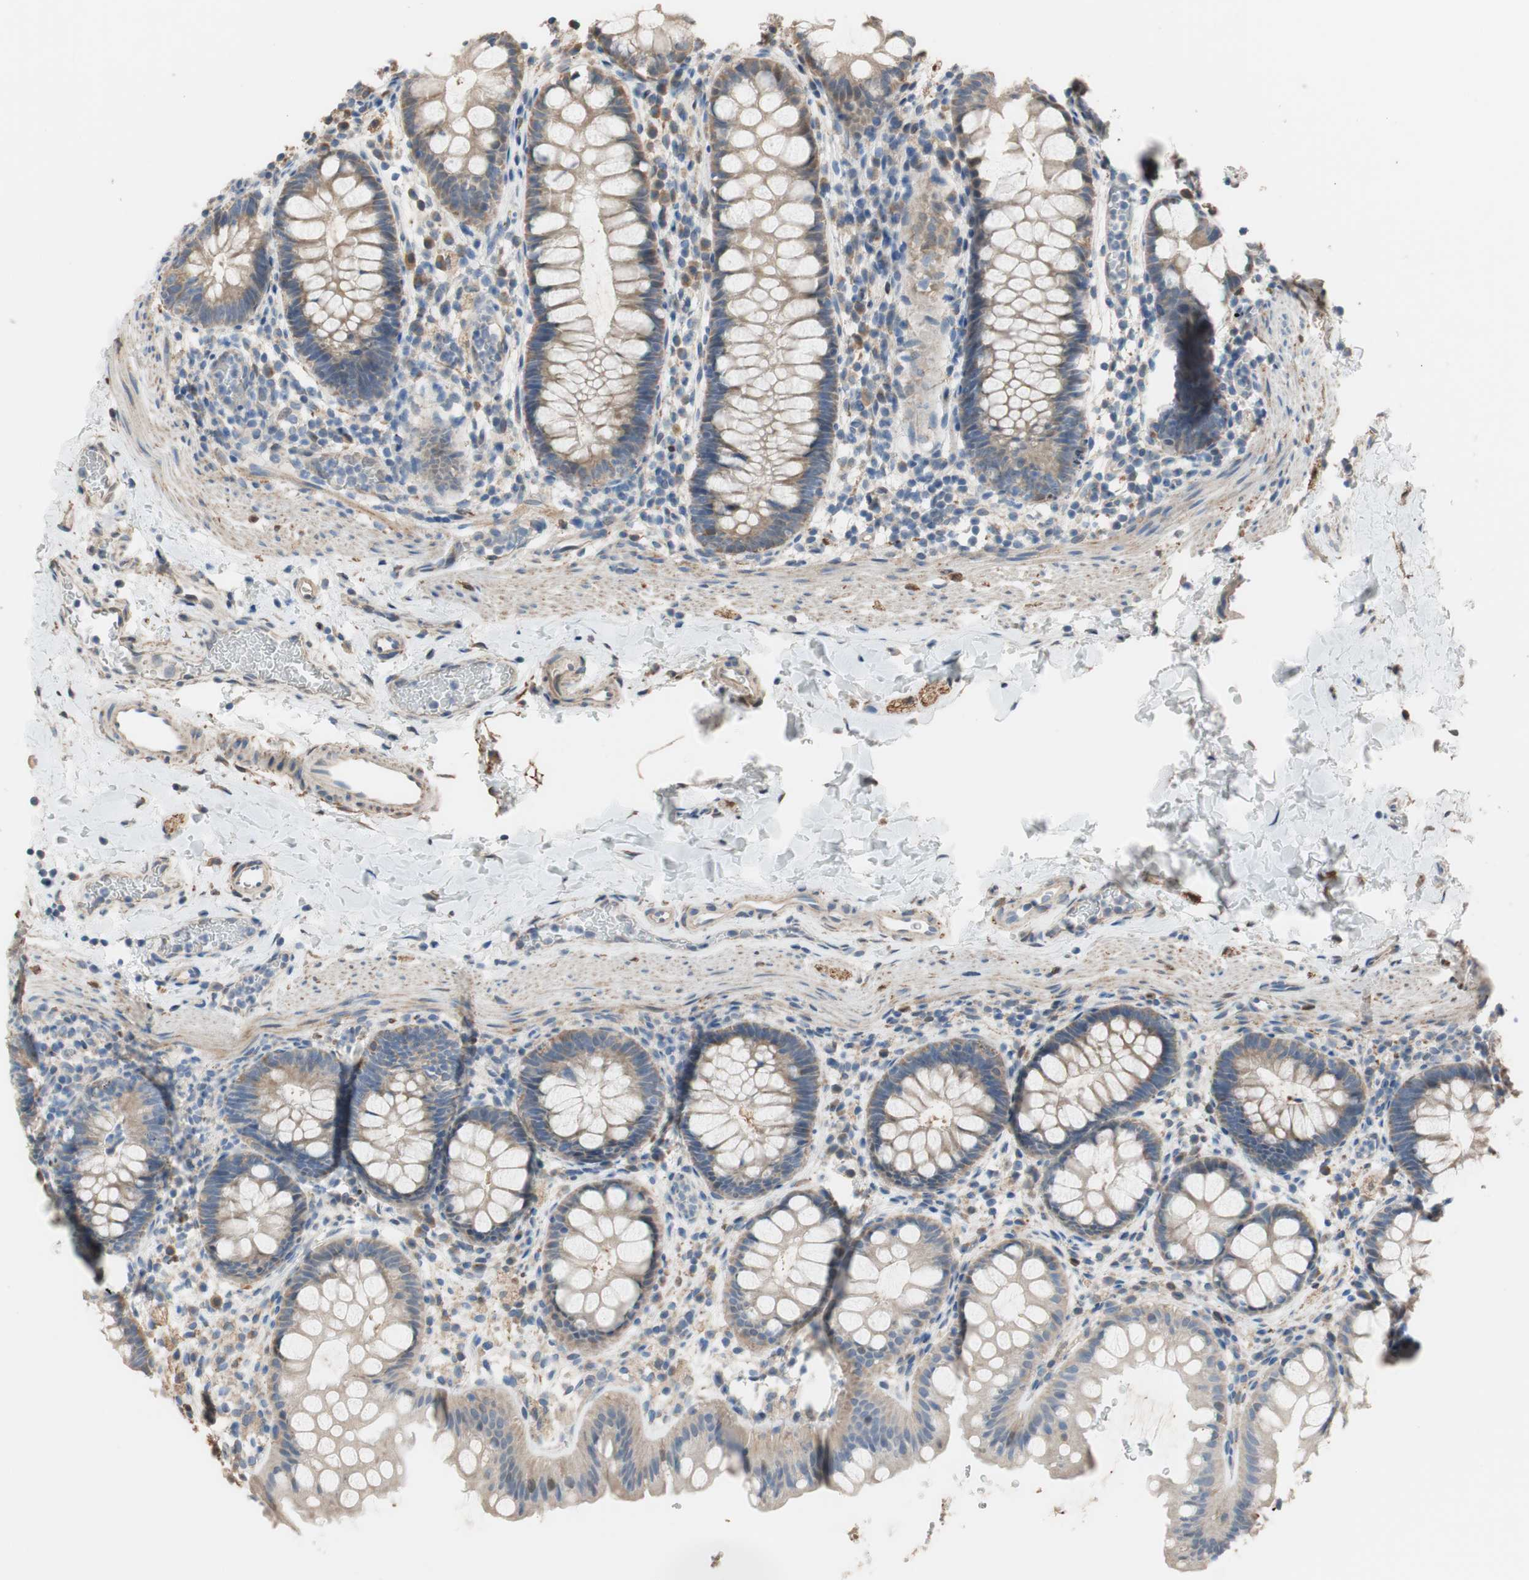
{"staining": {"intensity": "moderate", "quantity": ">75%", "location": "cytoplasmic/membranous"}, "tissue": "rectum", "cell_type": "Glandular cells", "image_type": "normal", "snomed": [{"axis": "morphology", "description": "Normal tissue, NOS"}, {"axis": "topography", "description": "Rectum"}], "caption": "The micrograph demonstrates staining of unremarkable rectum, revealing moderate cytoplasmic/membranous protein staining (brown color) within glandular cells.", "gene": "ALDH1A2", "patient": {"sex": "female", "age": 24}}